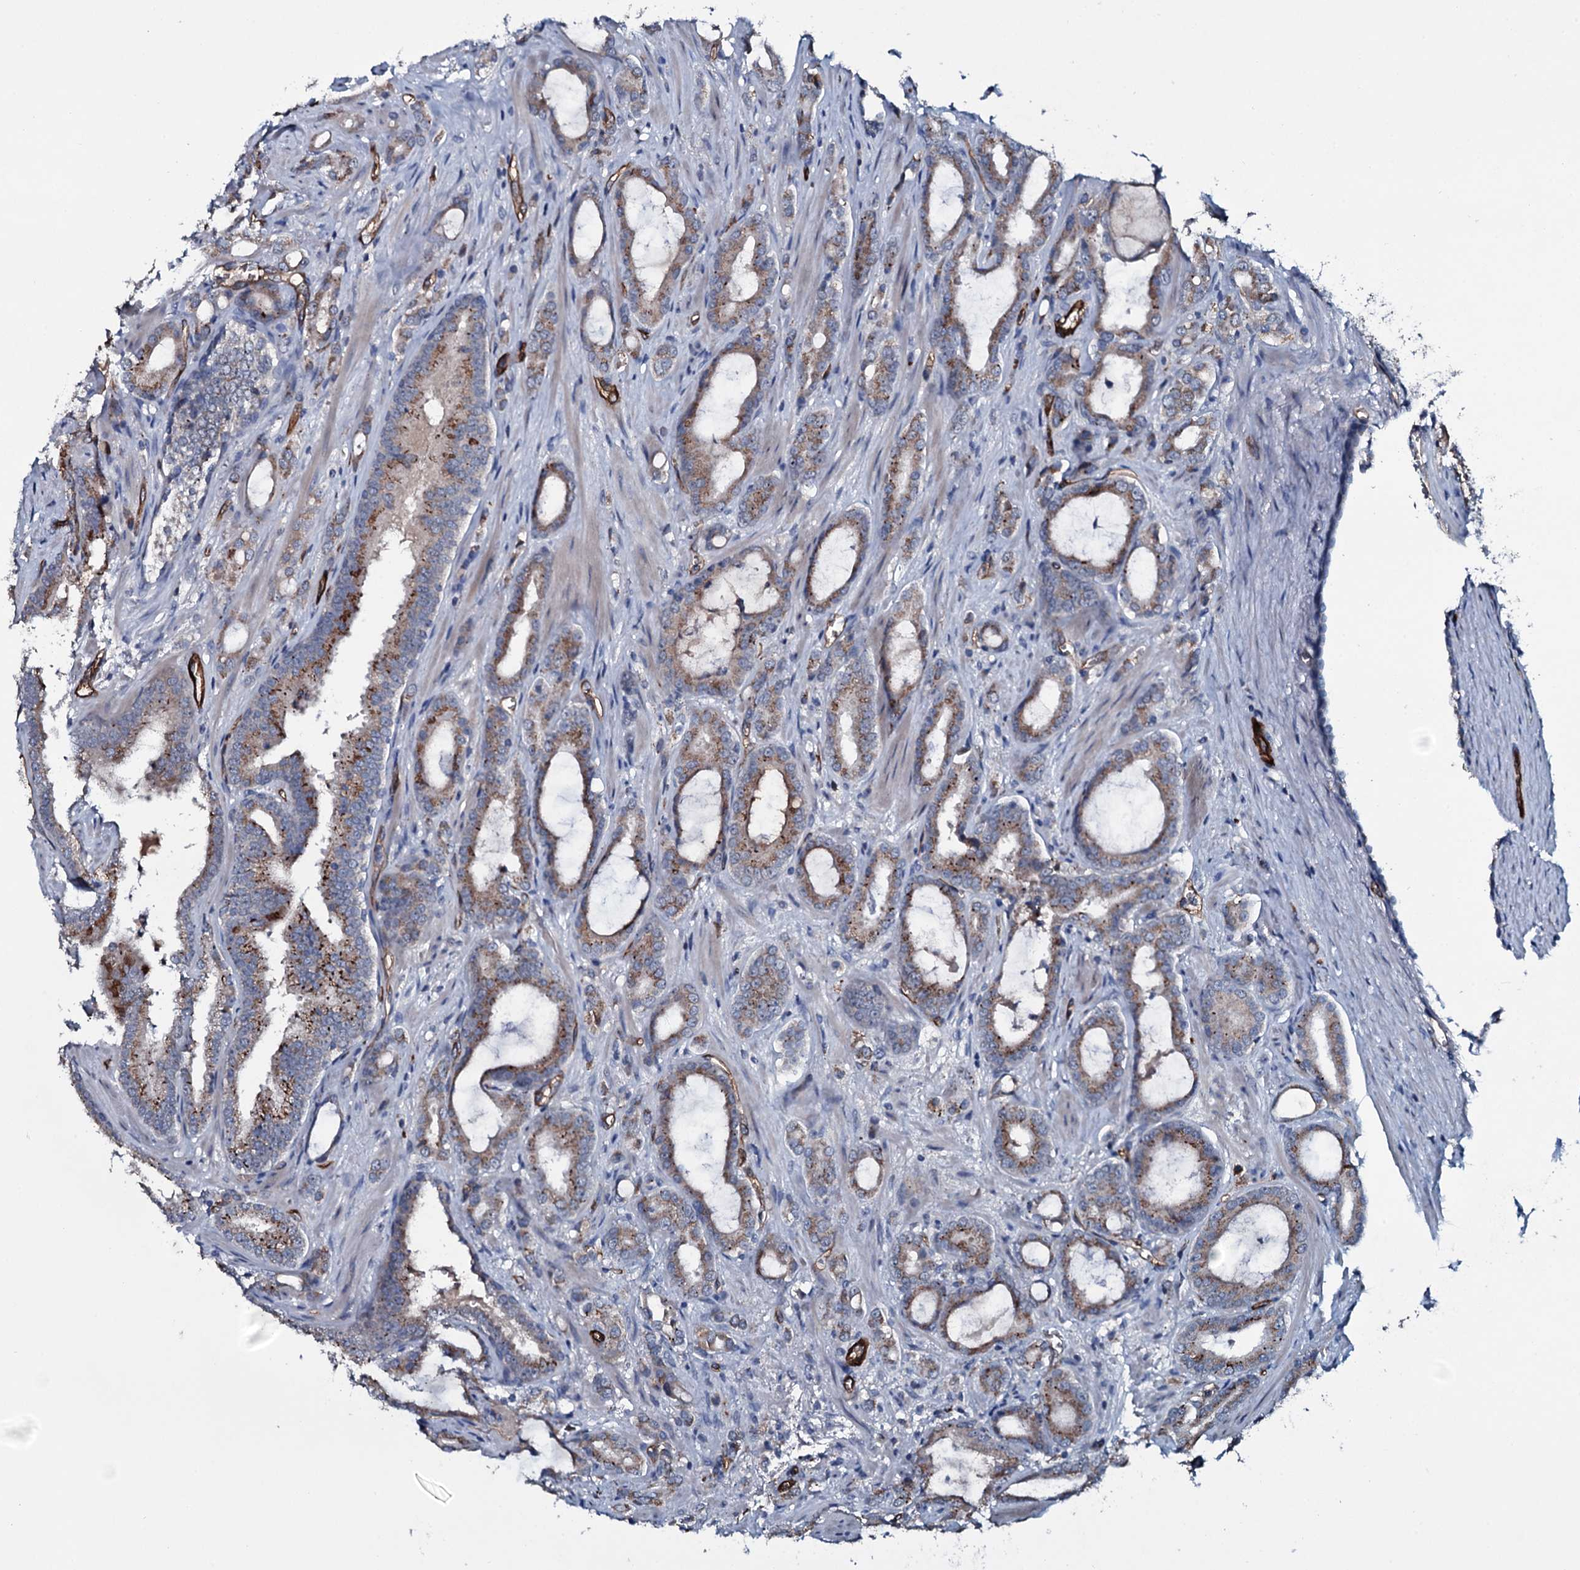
{"staining": {"intensity": "moderate", "quantity": ">75%", "location": "cytoplasmic/membranous"}, "tissue": "prostate cancer", "cell_type": "Tumor cells", "image_type": "cancer", "snomed": [{"axis": "morphology", "description": "Adenocarcinoma, High grade"}, {"axis": "topography", "description": "Prostate"}], "caption": "This image displays immunohistochemistry staining of human prostate cancer (adenocarcinoma (high-grade)), with medium moderate cytoplasmic/membranous positivity in approximately >75% of tumor cells.", "gene": "CLEC14A", "patient": {"sex": "male", "age": 72}}